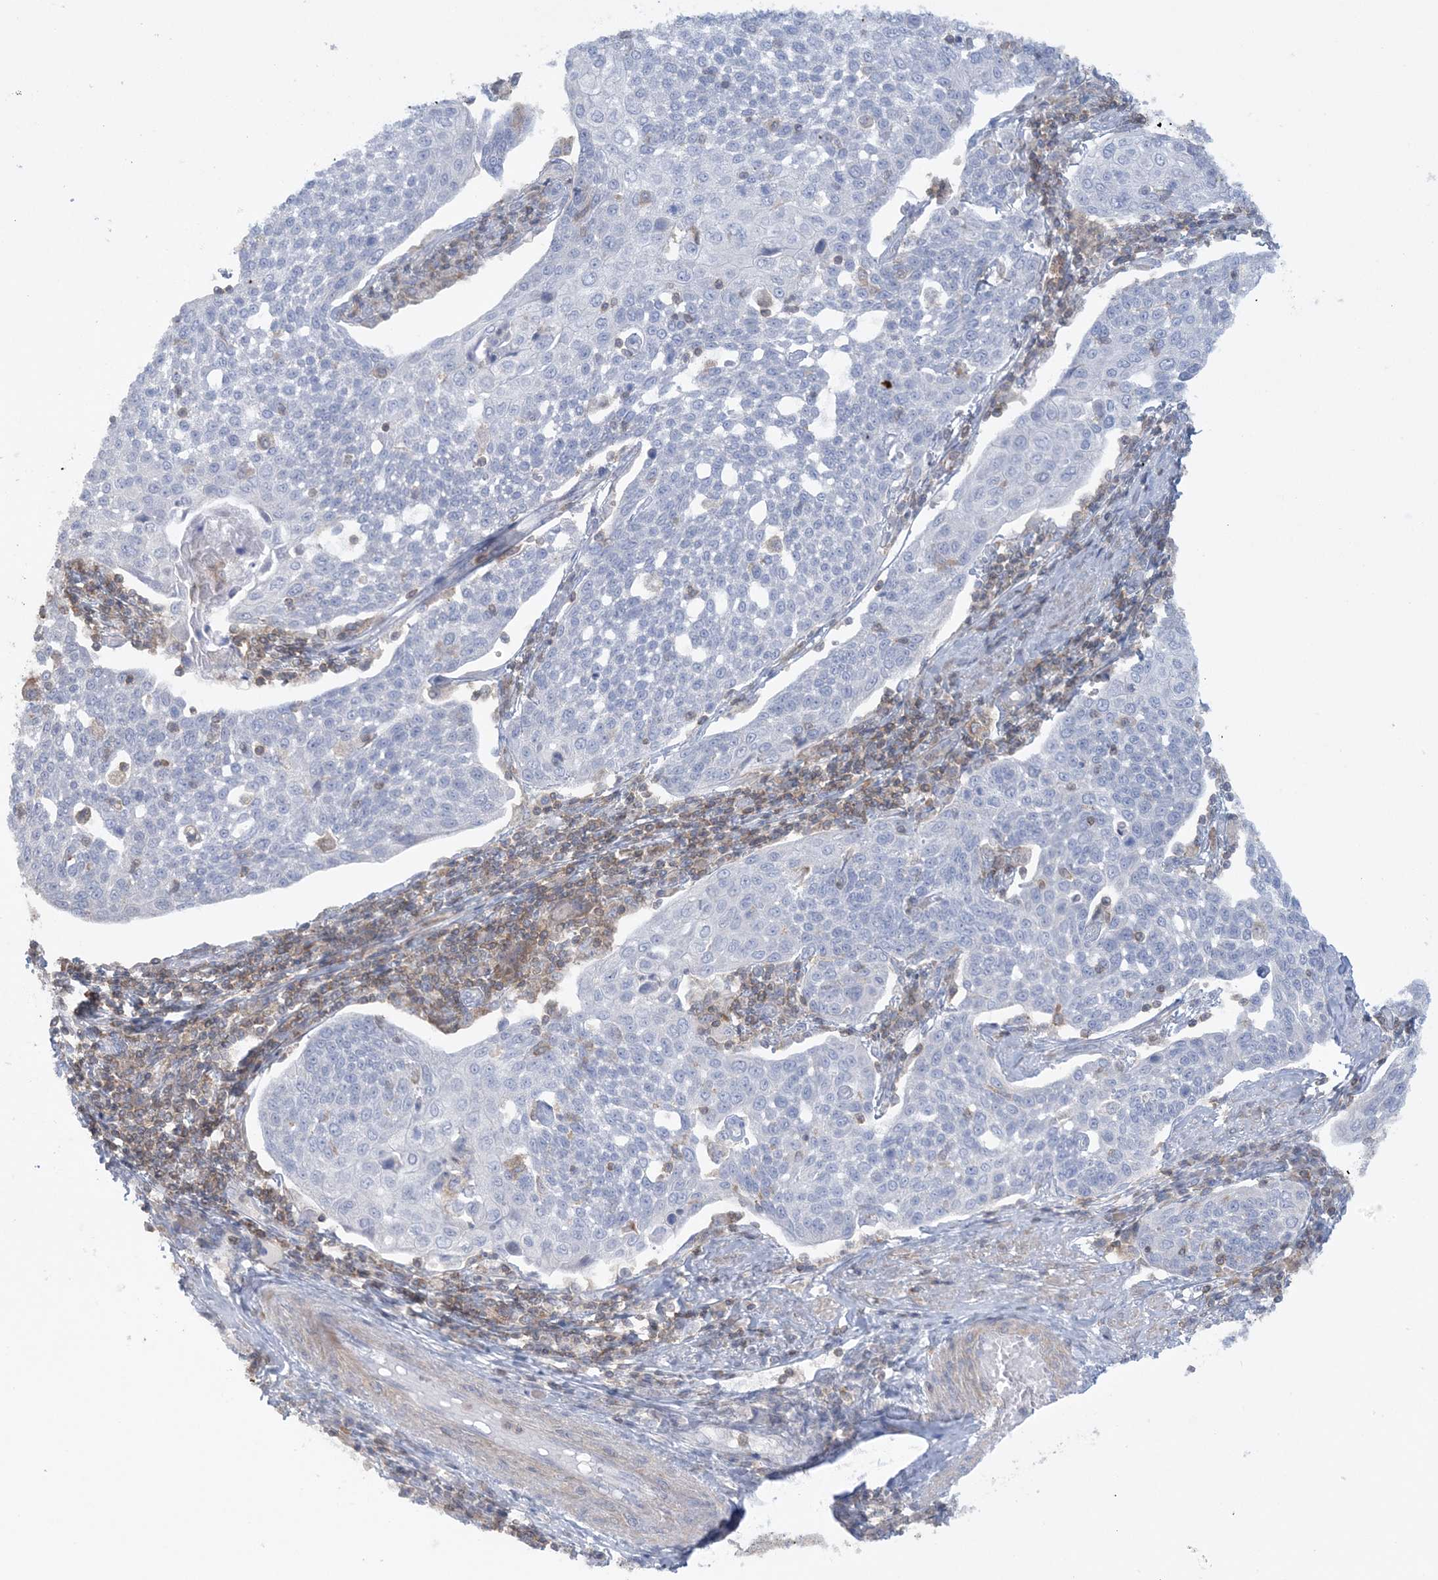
{"staining": {"intensity": "negative", "quantity": "none", "location": "none"}, "tissue": "cervical cancer", "cell_type": "Tumor cells", "image_type": "cancer", "snomed": [{"axis": "morphology", "description": "Squamous cell carcinoma, NOS"}, {"axis": "topography", "description": "Cervix"}], "caption": "Immunohistochemical staining of cervical cancer shows no significant staining in tumor cells.", "gene": "ARHGAP30", "patient": {"sex": "female", "age": 34}}